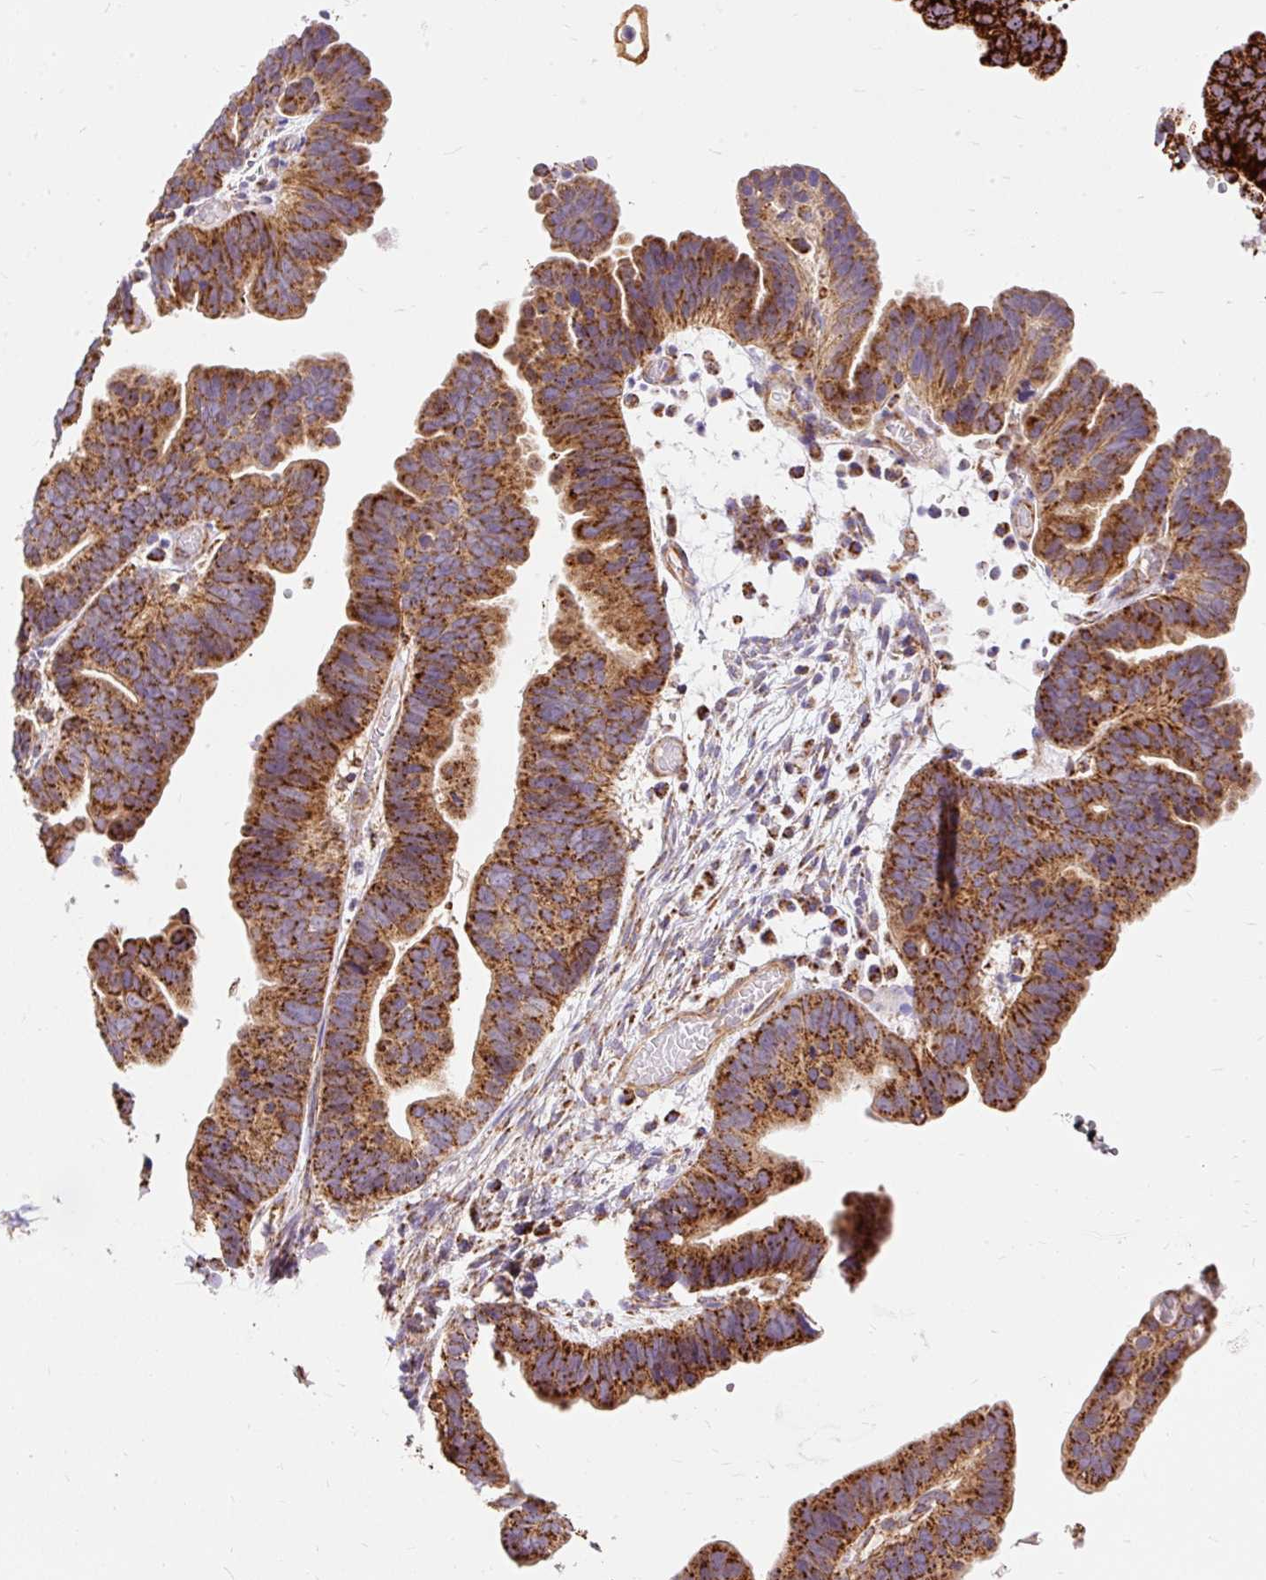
{"staining": {"intensity": "strong", "quantity": ">75%", "location": "cytoplasmic/membranous"}, "tissue": "ovarian cancer", "cell_type": "Tumor cells", "image_type": "cancer", "snomed": [{"axis": "morphology", "description": "Cystadenocarcinoma, serous, NOS"}, {"axis": "topography", "description": "Ovary"}], "caption": "Protein analysis of ovarian cancer tissue reveals strong cytoplasmic/membranous staining in approximately >75% of tumor cells.", "gene": "CEP290", "patient": {"sex": "female", "age": 56}}